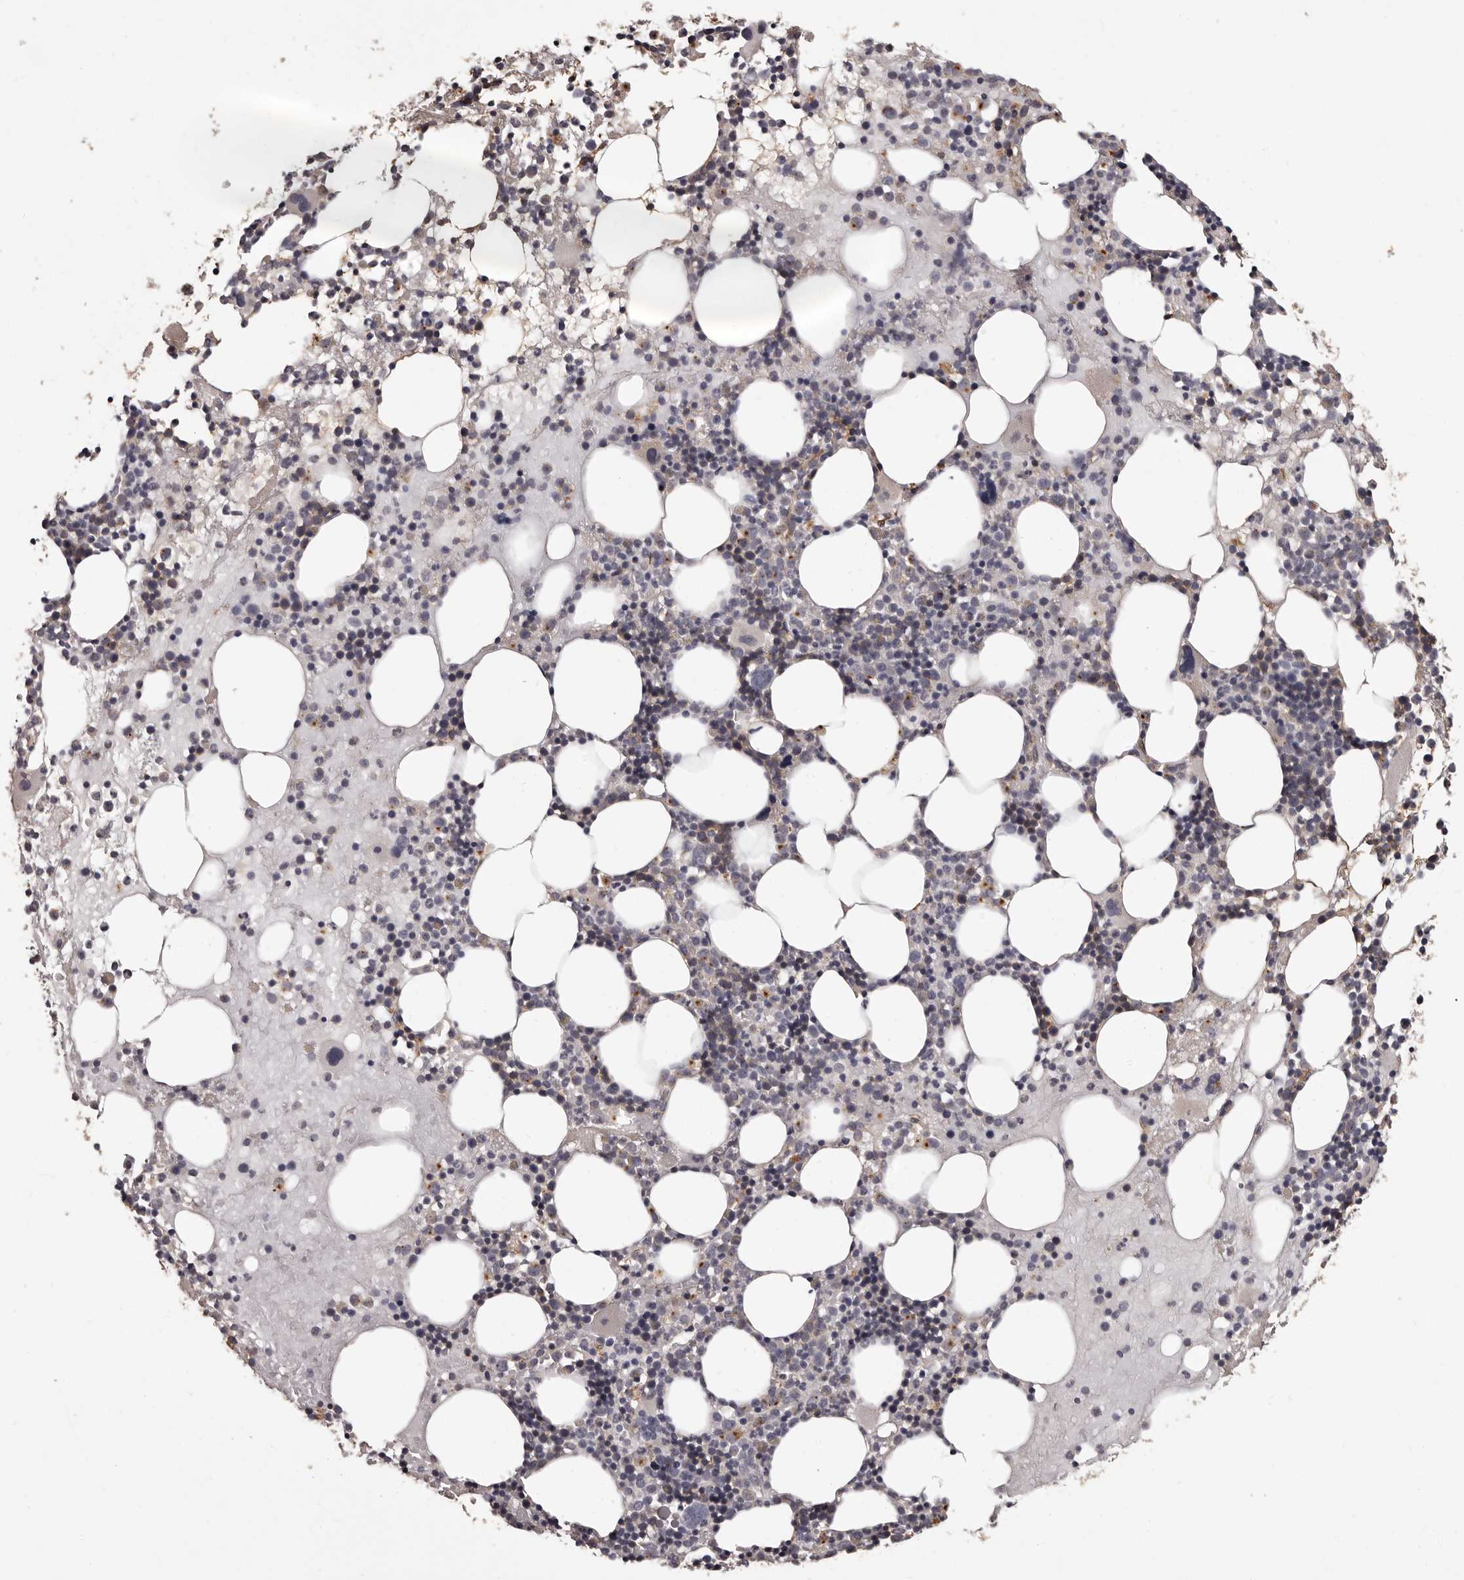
{"staining": {"intensity": "moderate", "quantity": "<25%", "location": "cytoplasmic/membranous"}, "tissue": "bone marrow", "cell_type": "Hematopoietic cells", "image_type": "normal", "snomed": [{"axis": "morphology", "description": "Normal tissue, NOS"}, {"axis": "topography", "description": "Bone marrow"}], "caption": "Immunohistochemical staining of unremarkable human bone marrow shows moderate cytoplasmic/membranous protein staining in approximately <25% of hematopoietic cells. (IHC, brightfield microscopy, high magnification).", "gene": "GPR78", "patient": {"sex": "female", "age": 57}}